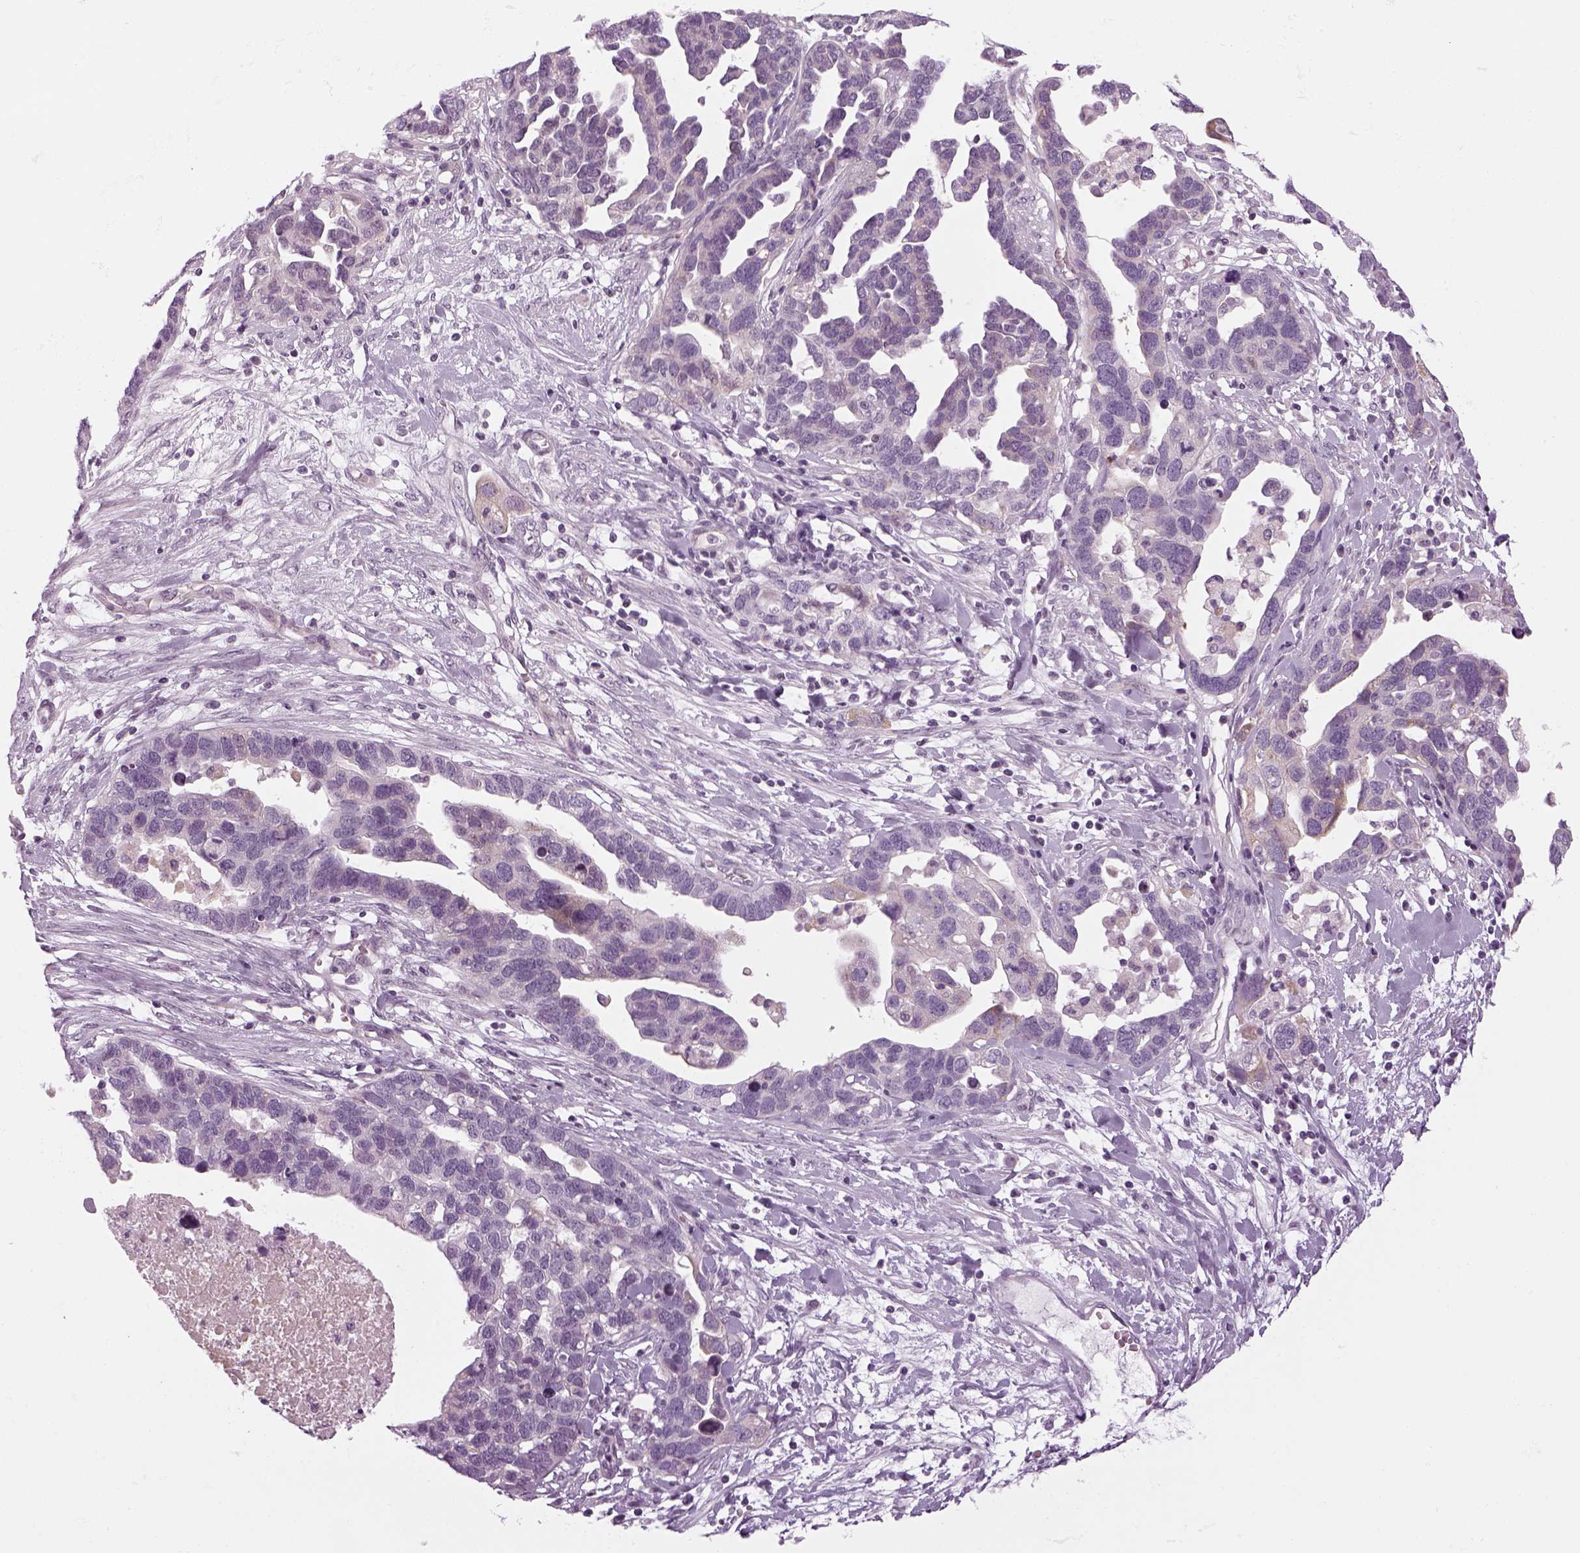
{"staining": {"intensity": "negative", "quantity": "none", "location": "none"}, "tissue": "ovarian cancer", "cell_type": "Tumor cells", "image_type": "cancer", "snomed": [{"axis": "morphology", "description": "Cystadenocarcinoma, serous, NOS"}, {"axis": "topography", "description": "Ovary"}], "caption": "This is an immunohistochemistry micrograph of ovarian serous cystadenocarcinoma. There is no staining in tumor cells.", "gene": "LRRIQ3", "patient": {"sex": "female", "age": 54}}